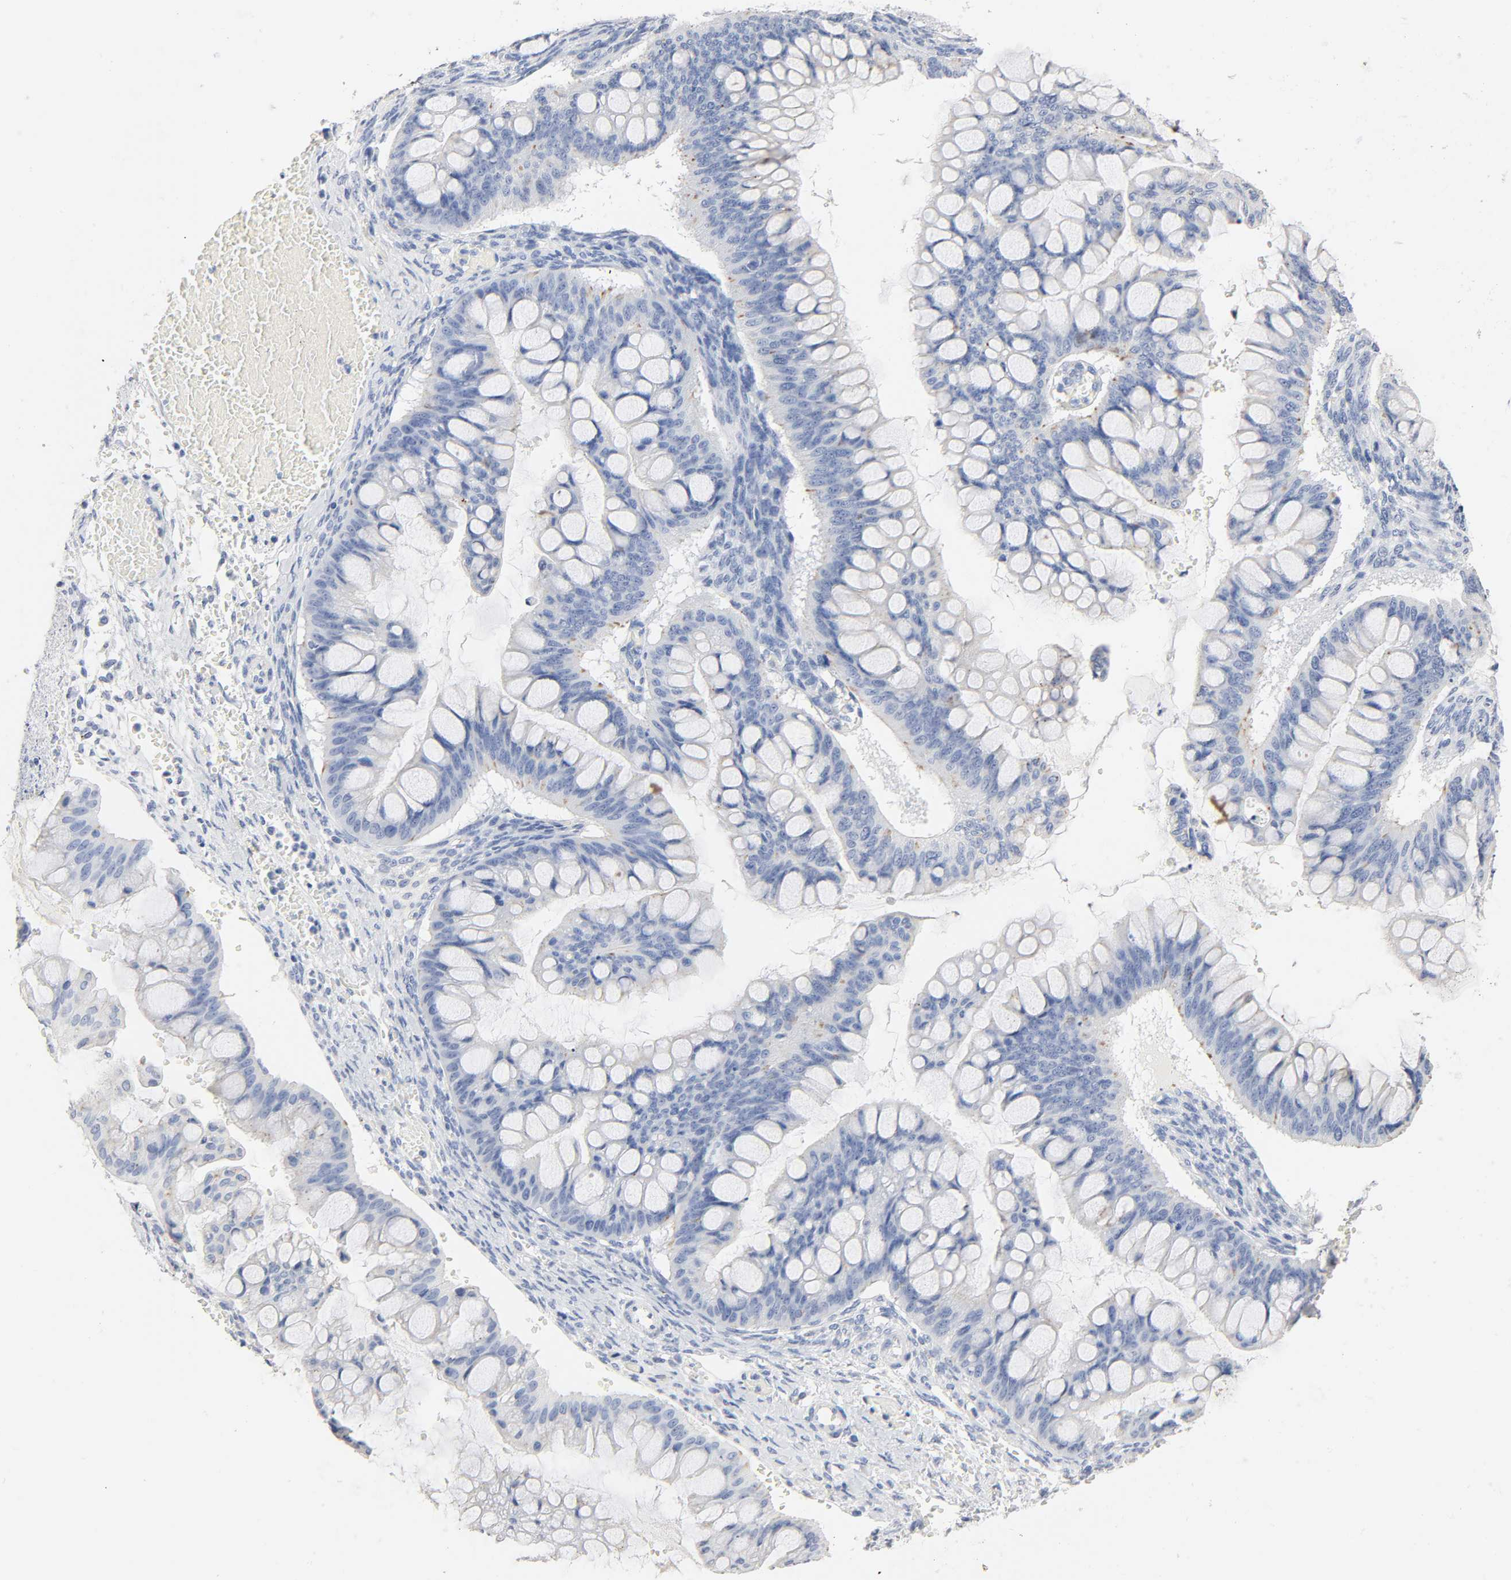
{"staining": {"intensity": "negative", "quantity": "none", "location": "none"}, "tissue": "ovarian cancer", "cell_type": "Tumor cells", "image_type": "cancer", "snomed": [{"axis": "morphology", "description": "Cystadenocarcinoma, mucinous, NOS"}, {"axis": "topography", "description": "Ovary"}], "caption": "High power microscopy image of an immunohistochemistry histopathology image of ovarian cancer (mucinous cystadenocarcinoma), revealing no significant staining in tumor cells. Nuclei are stained in blue.", "gene": "PLP1", "patient": {"sex": "female", "age": 73}}